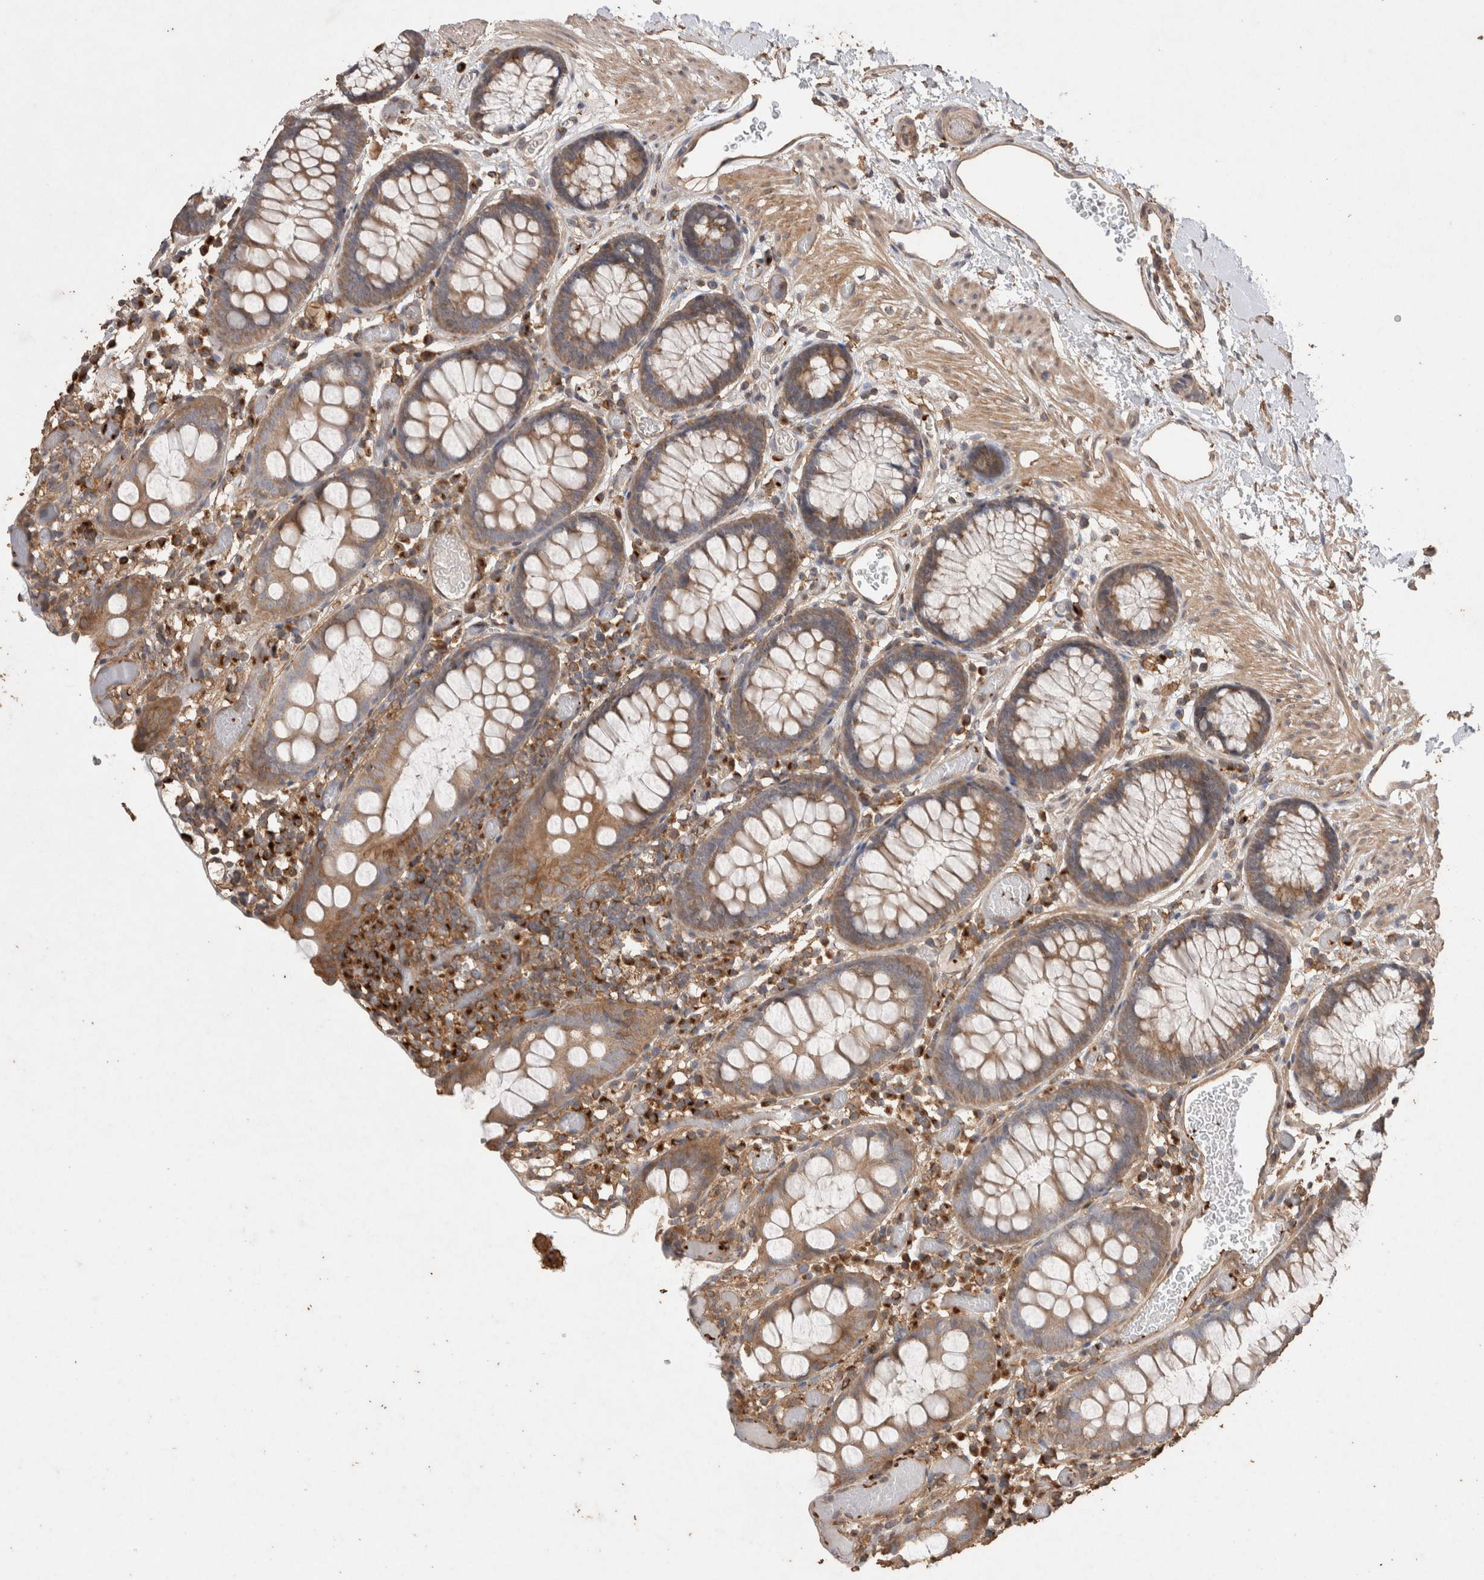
{"staining": {"intensity": "moderate", "quantity": ">75%", "location": "cytoplasmic/membranous"}, "tissue": "colon", "cell_type": "Endothelial cells", "image_type": "normal", "snomed": [{"axis": "morphology", "description": "Normal tissue, NOS"}, {"axis": "topography", "description": "Colon"}], "caption": "Endothelial cells show moderate cytoplasmic/membranous staining in approximately >75% of cells in normal colon. (brown staining indicates protein expression, while blue staining denotes nuclei).", "gene": "SNX31", "patient": {"sex": "male", "age": 14}}